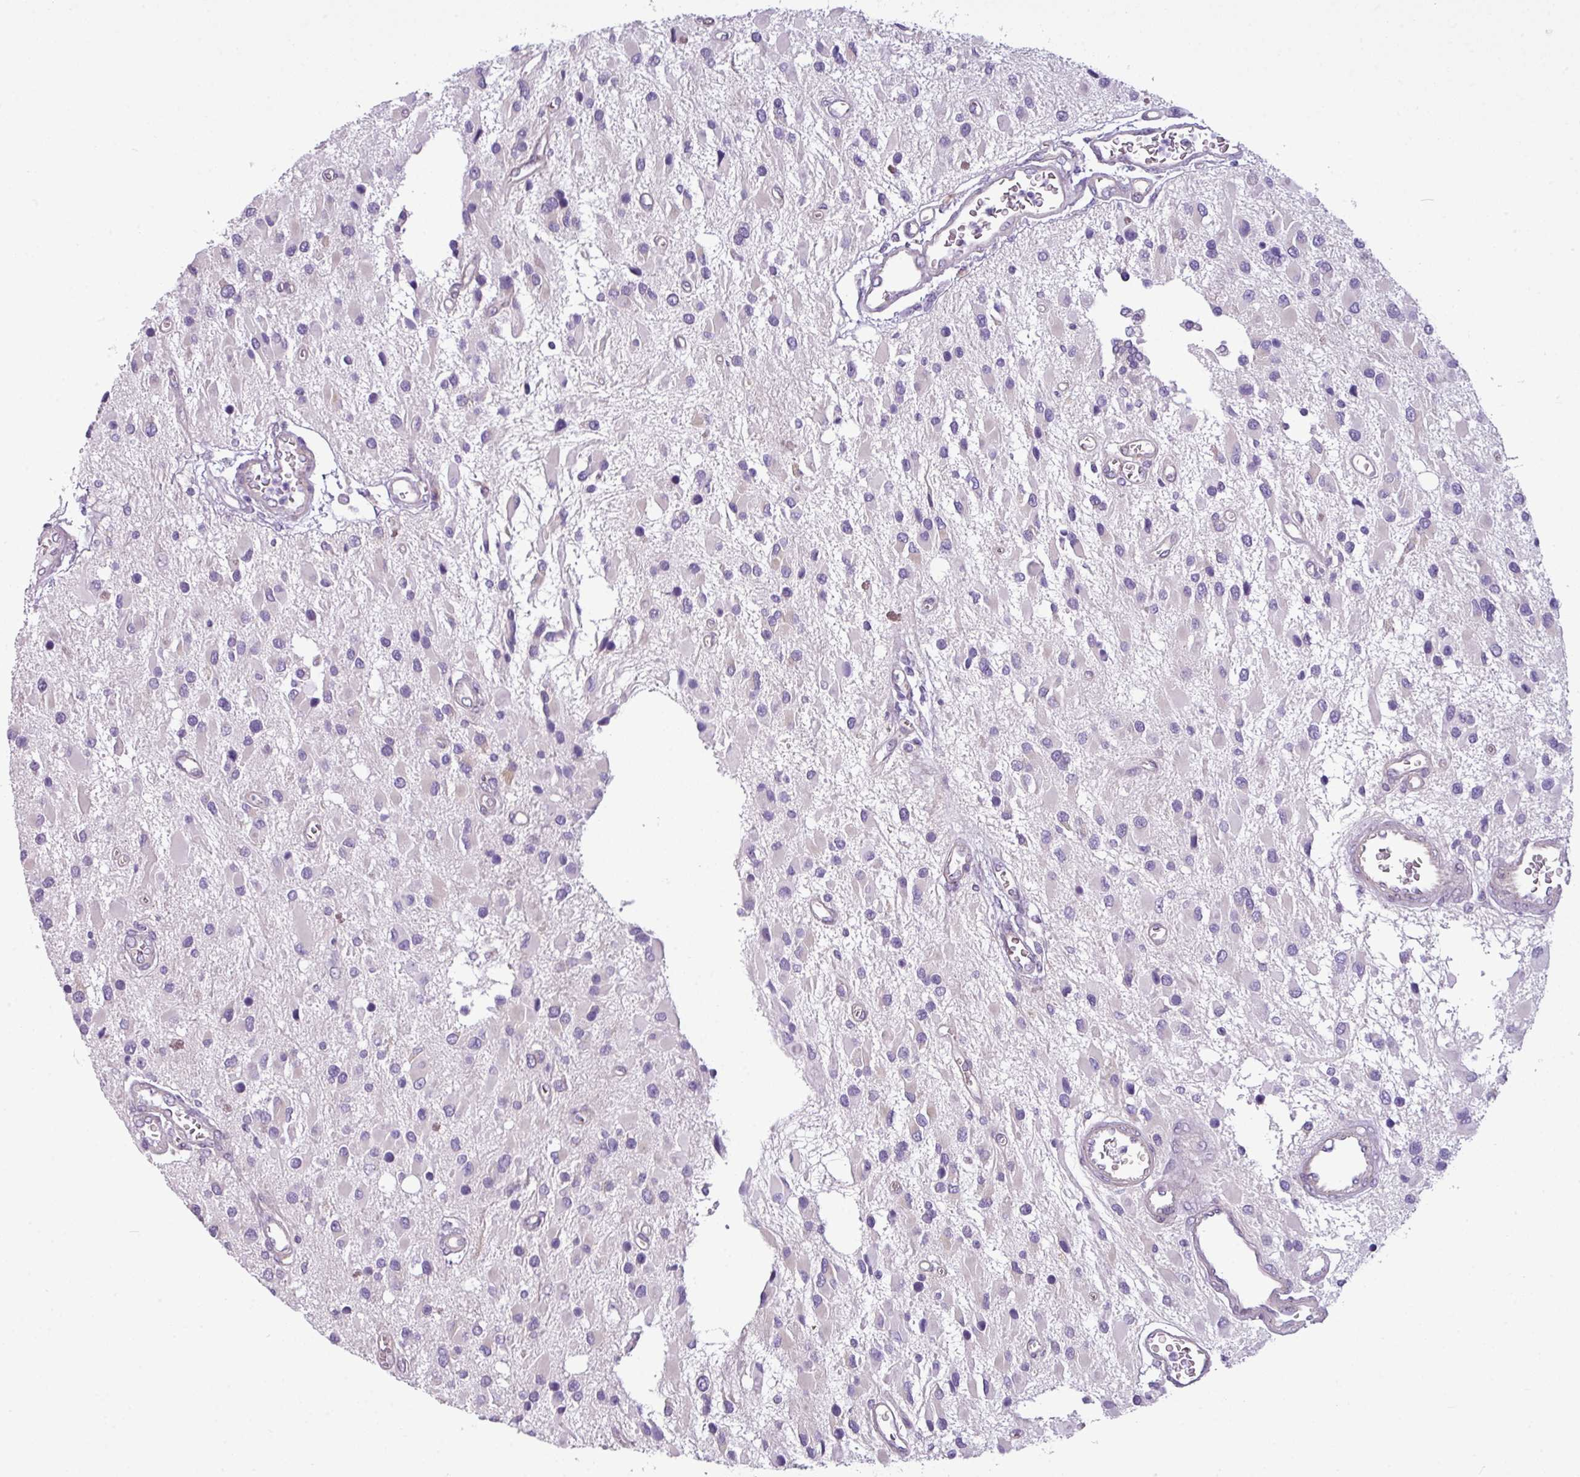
{"staining": {"intensity": "negative", "quantity": "none", "location": "none"}, "tissue": "glioma", "cell_type": "Tumor cells", "image_type": "cancer", "snomed": [{"axis": "morphology", "description": "Glioma, malignant, High grade"}, {"axis": "topography", "description": "Brain"}], "caption": "This is an immunohistochemistry (IHC) micrograph of human malignant glioma (high-grade). There is no positivity in tumor cells.", "gene": "TOR1AIP2", "patient": {"sex": "male", "age": 53}}